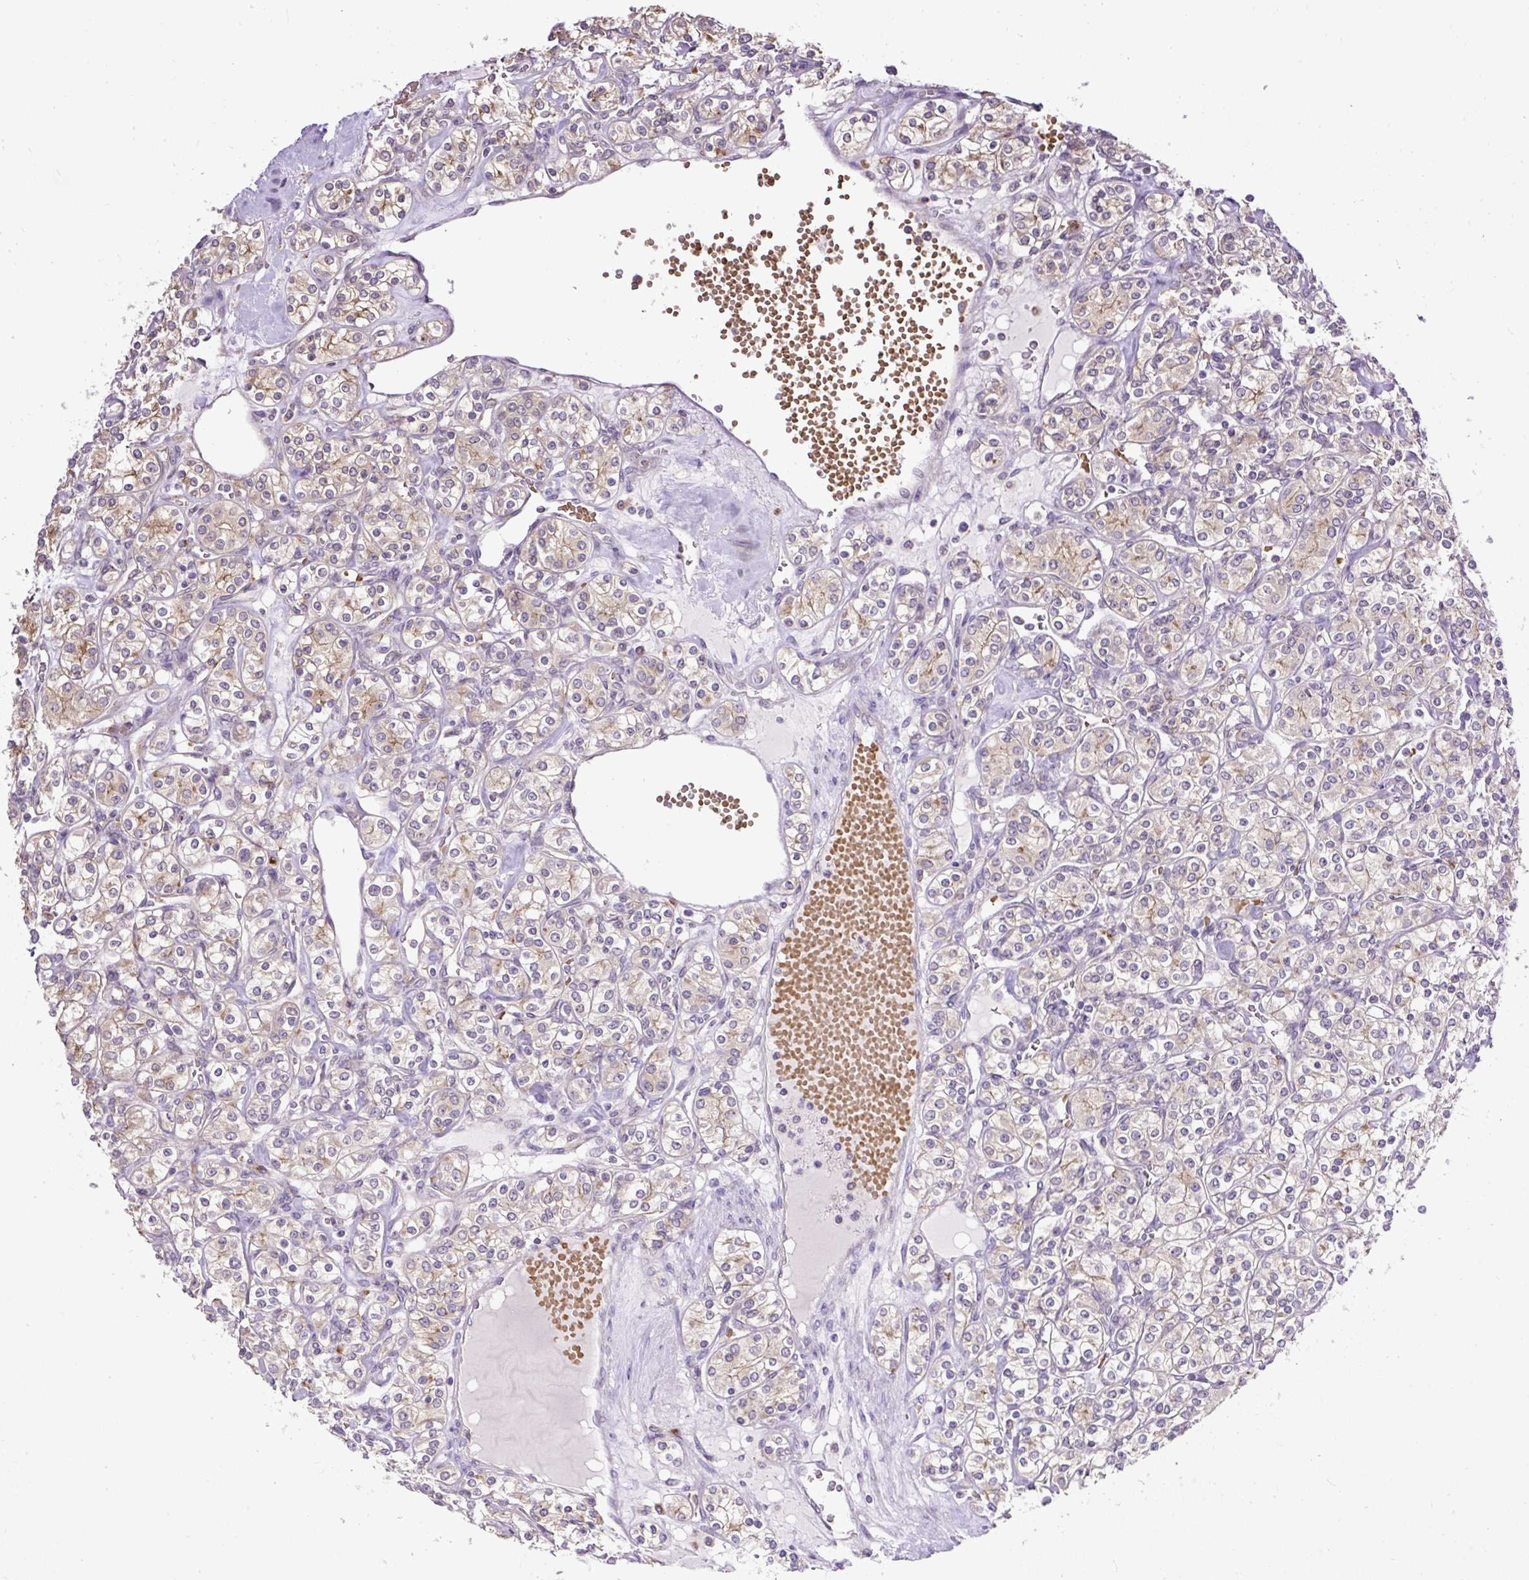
{"staining": {"intensity": "weak", "quantity": ">75%", "location": "cytoplasmic/membranous"}, "tissue": "renal cancer", "cell_type": "Tumor cells", "image_type": "cancer", "snomed": [{"axis": "morphology", "description": "Adenocarcinoma, NOS"}, {"axis": "topography", "description": "Kidney"}], "caption": "Weak cytoplasmic/membranous positivity for a protein is appreciated in about >75% of tumor cells of adenocarcinoma (renal) using immunohistochemistry (IHC).", "gene": "SMC4", "patient": {"sex": "male", "age": 77}}